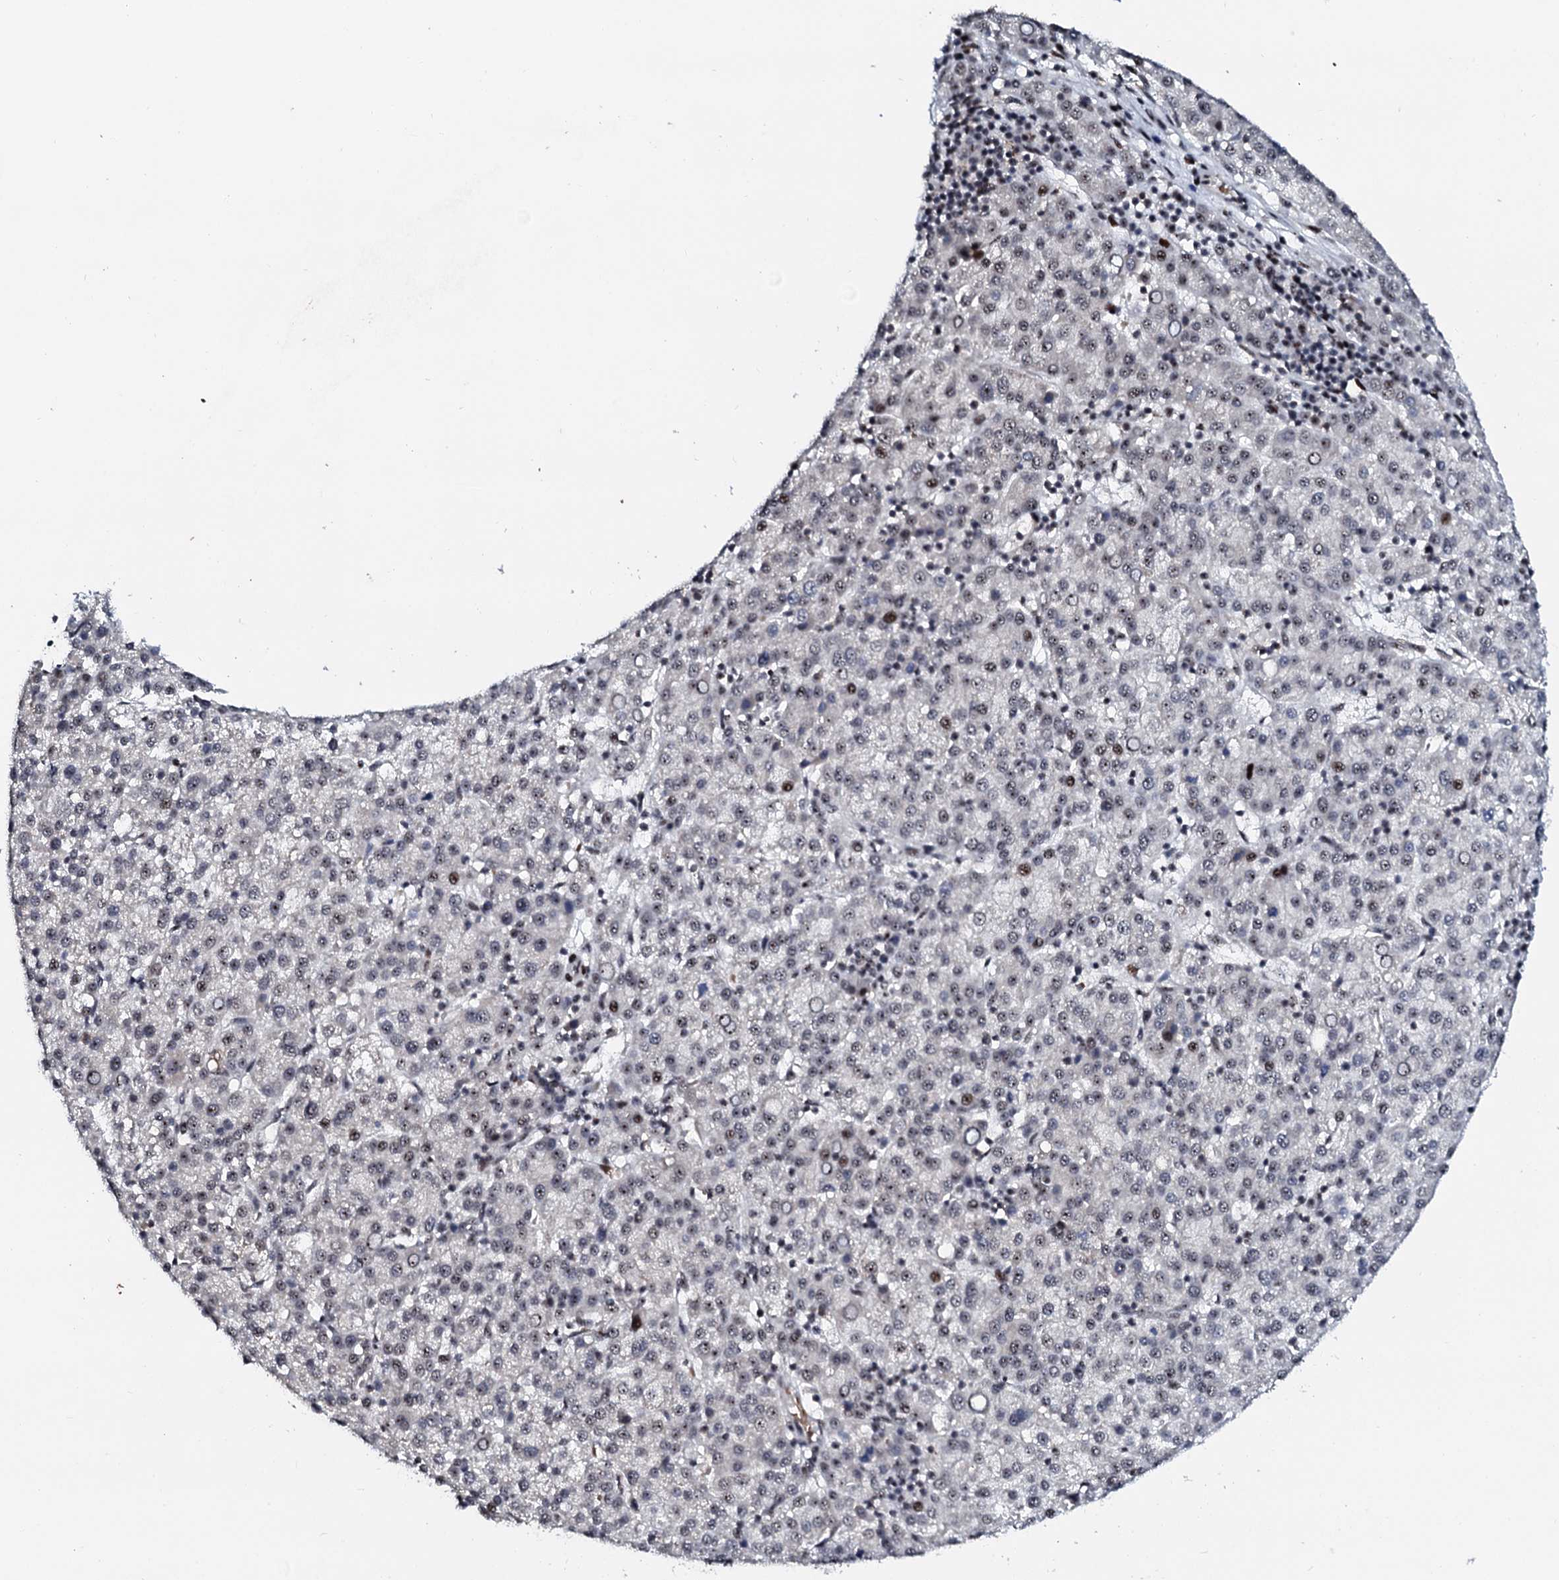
{"staining": {"intensity": "weak", "quantity": "25%-75%", "location": "nuclear"}, "tissue": "liver cancer", "cell_type": "Tumor cells", "image_type": "cancer", "snomed": [{"axis": "morphology", "description": "Carcinoma, Hepatocellular, NOS"}, {"axis": "topography", "description": "Liver"}], "caption": "Liver cancer (hepatocellular carcinoma) tissue exhibits weak nuclear positivity in about 25%-75% of tumor cells", "gene": "NEUROG3", "patient": {"sex": "female", "age": 58}}